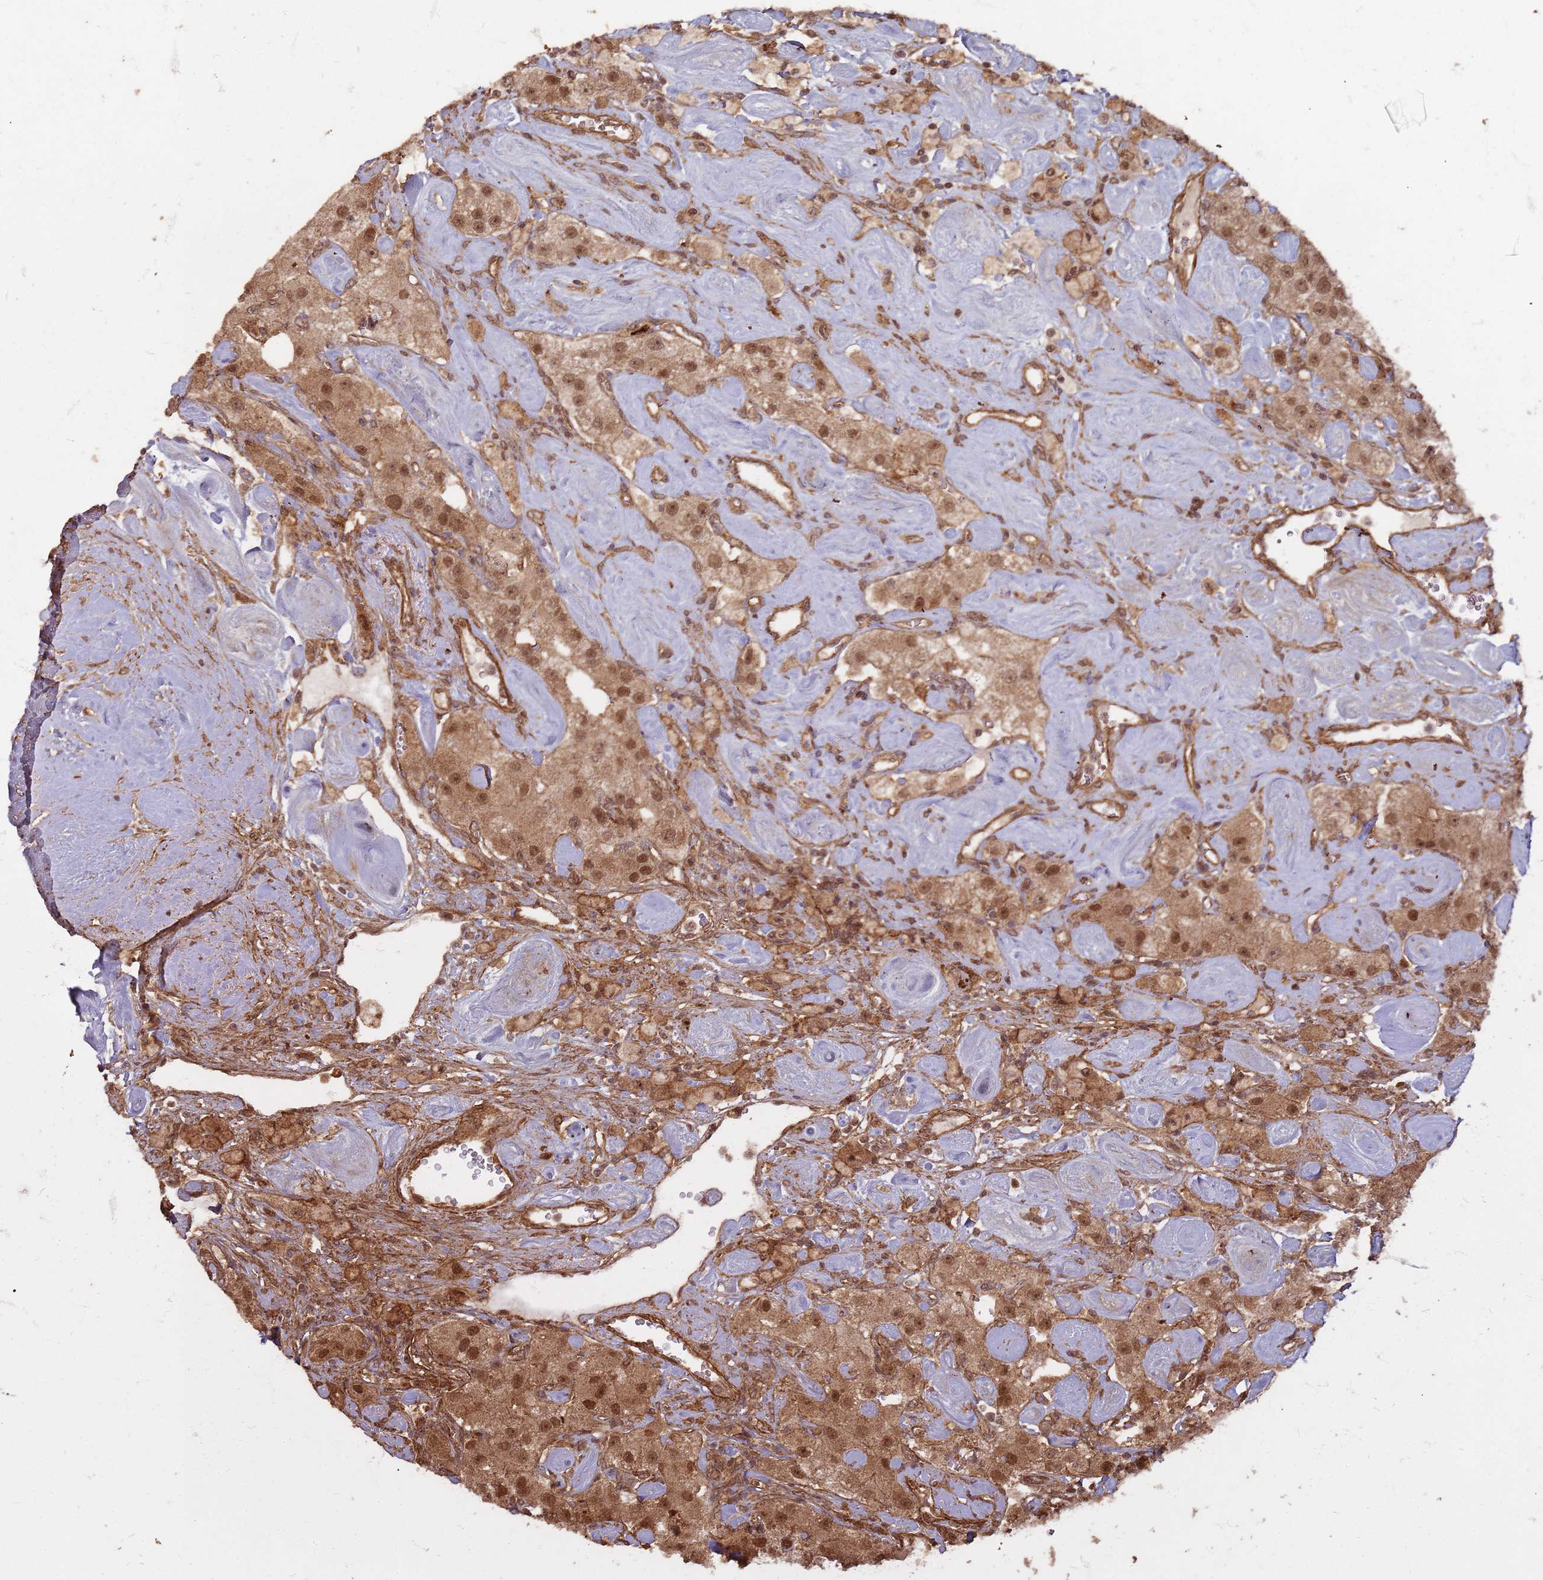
{"staining": {"intensity": "moderate", "quantity": ">75%", "location": "cytoplasmic/membranous,nuclear"}, "tissue": "carcinoid", "cell_type": "Tumor cells", "image_type": "cancer", "snomed": [{"axis": "morphology", "description": "Carcinoid, malignant, NOS"}, {"axis": "topography", "description": "Pancreas"}], "caption": "This image exhibits IHC staining of carcinoid, with medium moderate cytoplasmic/membranous and nuclear expression in about >75% of tumor cells.", "gene": "KIF26A", "patient": {"sex": "male", "age": 41}}